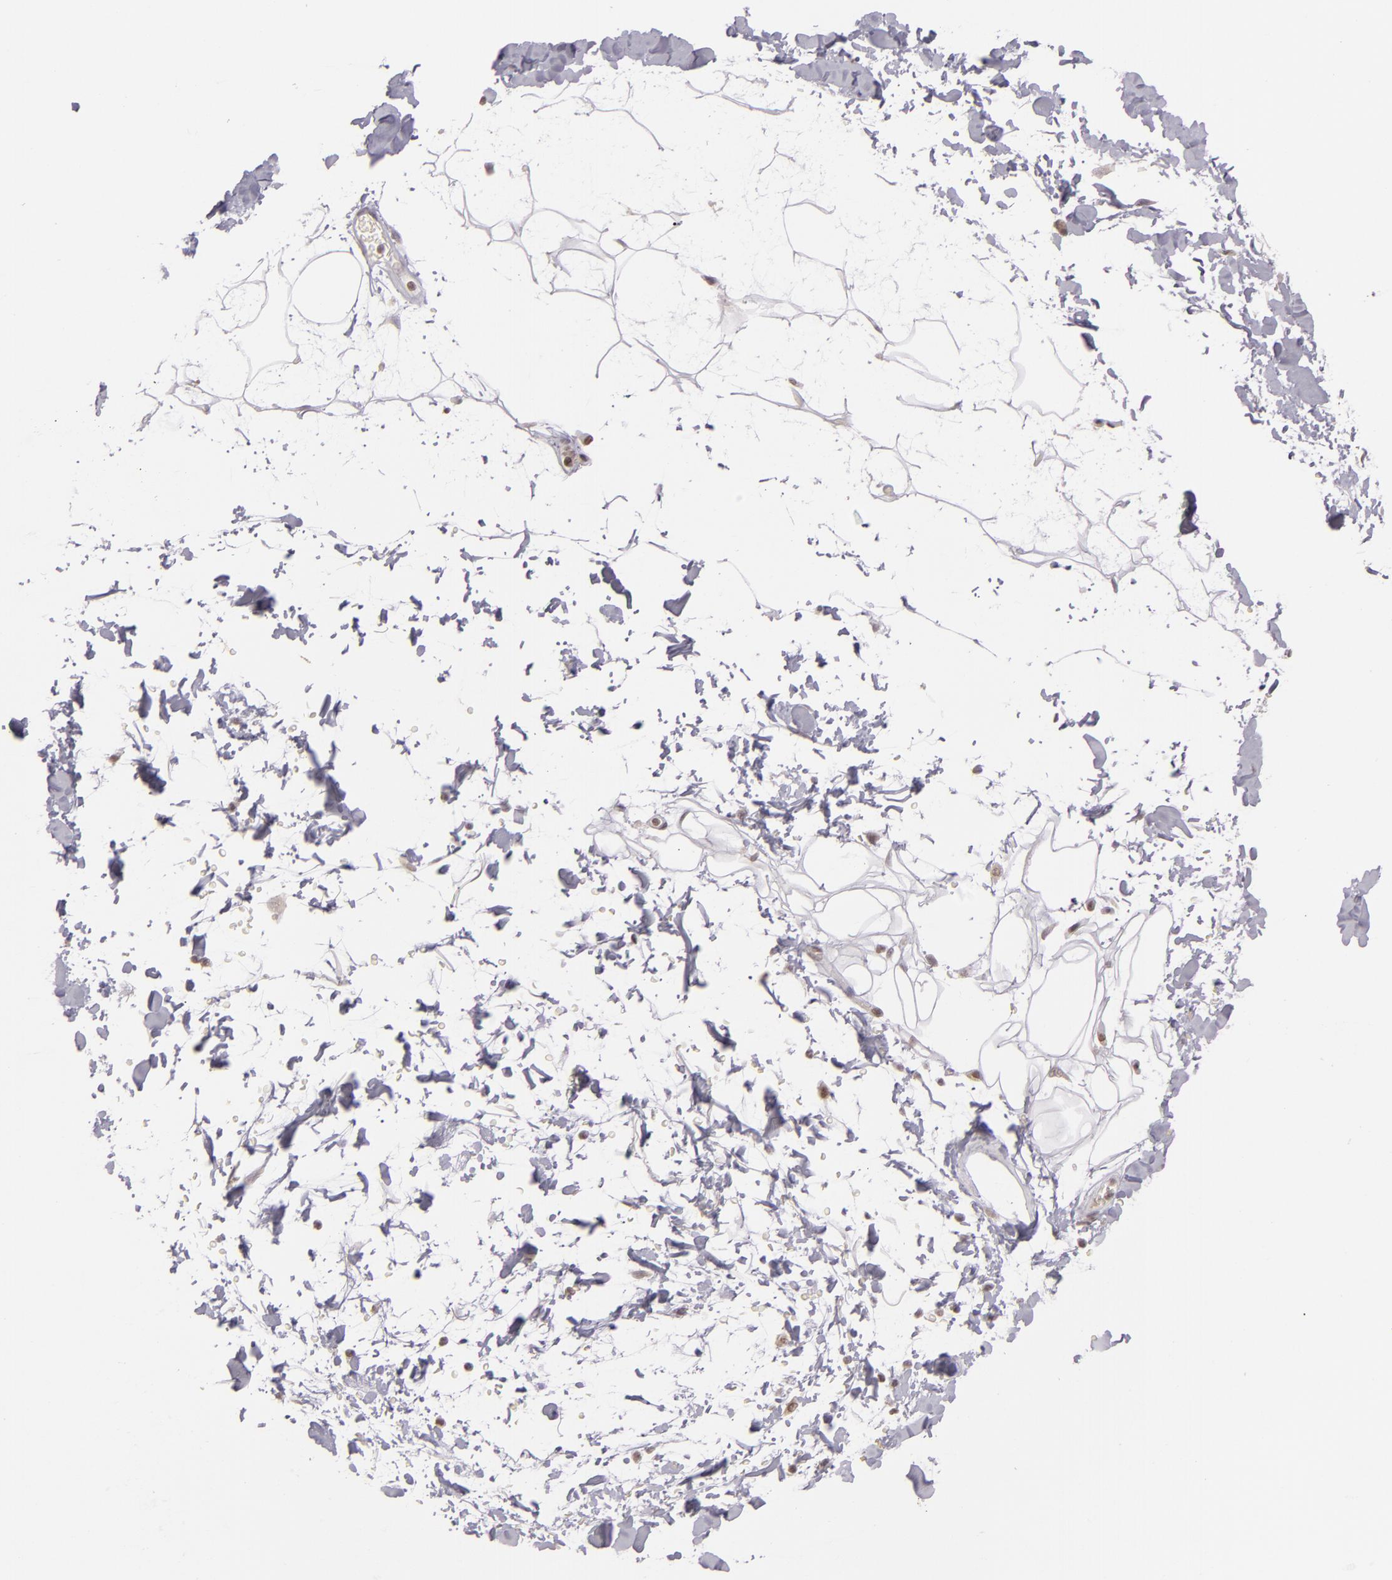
{"staining": {"intensity": "weak", "quantity": ">75%", "location": "nuclear"}, "tissue": "adipose tissue", "cell_type": "Adipocytes", "image_type": "normal", "snomed": [{"axis": "morphology", "description": "Normal tissue, NOS"}, {"axis": "topography", "description": "Soft tissue"}], "caption": "Adipose tissue was stained to show a protein in brown. There is low levels of weak nuclear expression in about >75% of adipocytes. (brown staining indicates protein expression, while blue staining denotes nuclei).", "gene": "AKAP6", "patient": {"sex": "male", "age": 72}}